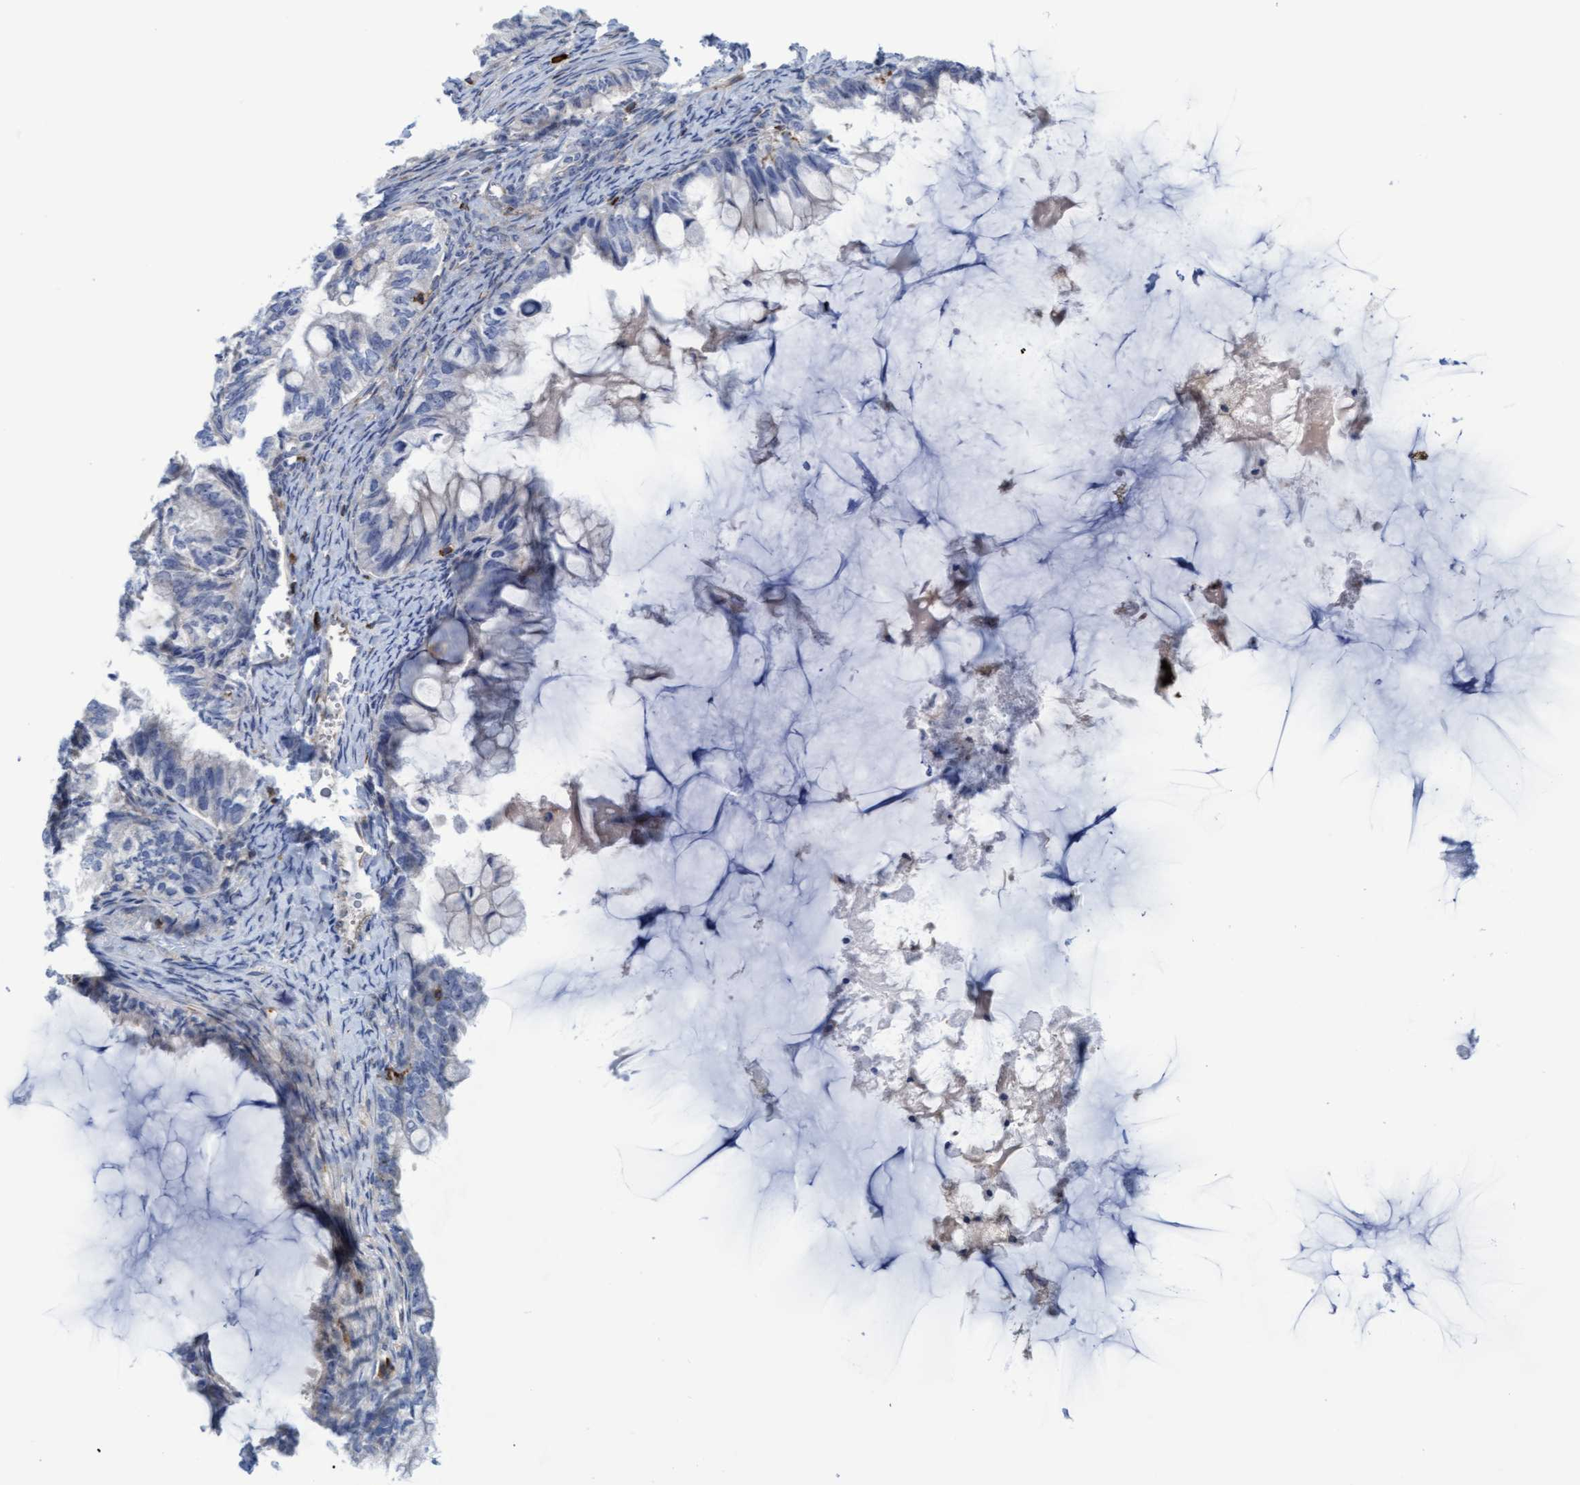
{"staining": {"intensity": "negative", "quantity": "none", "location": "none"}, "tissue": "ovarian cancer", "cell_type": "Tumor cells", "image_type": "cancer", "snomed": [{"axis": "morphology", "description": "Cystadenocarcinoma, mucinous, NOS"}, {"axis": "topography", "description": "Ovary"}], "caption": "Mucinous cystadenocarcinoma (ovarian) was stained to show a protein in brown. There is no significant positivity in tumor cells.", "gene": "FNBP1", "patient": {"sex": "female", "age": 80}}